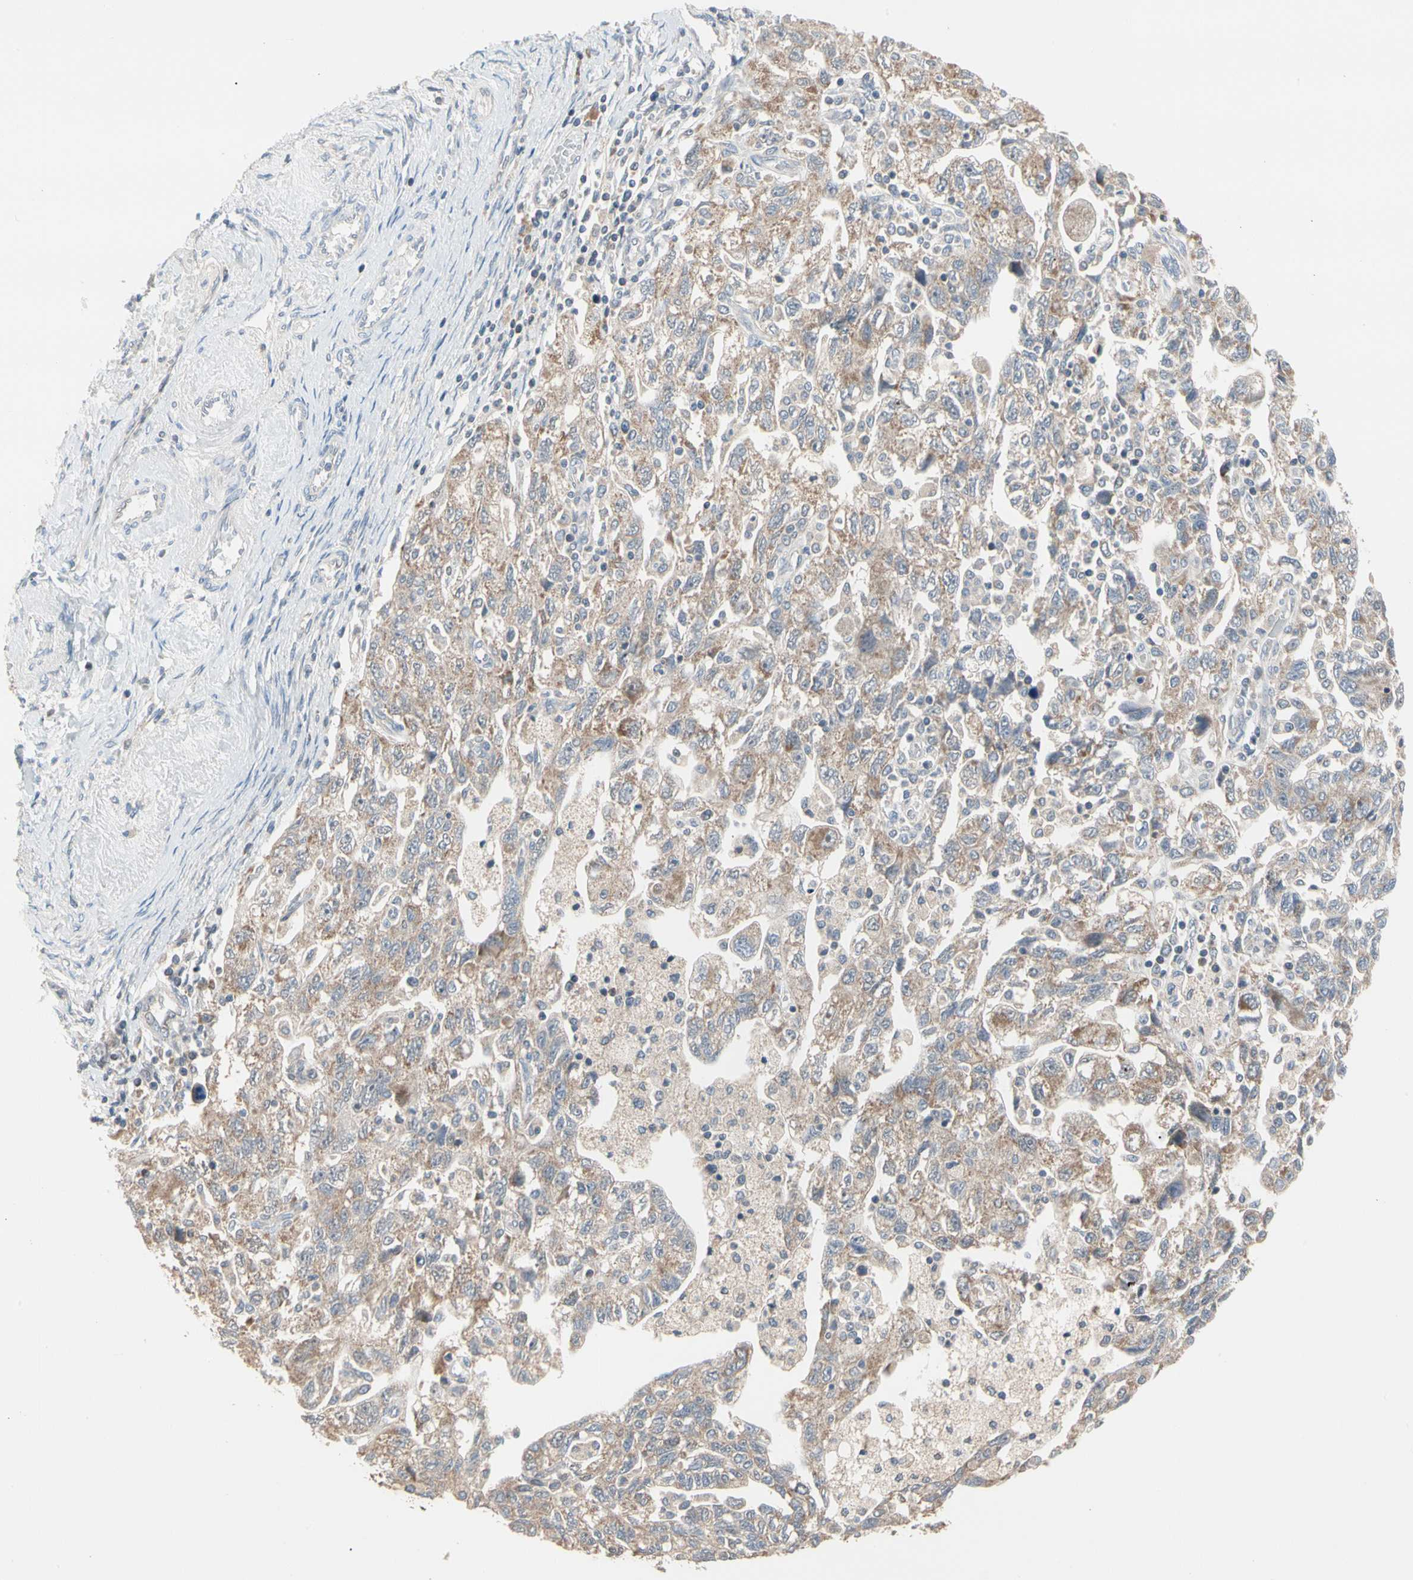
{"staining": {"intensity": "weak", "quantity": ">75%", "location": "cytoplasmic/membranous"}, "tissue": "ovarian cancer", "cell_type": "Tumor cells", "image_type": "cancer", "snomed": [{"axis": "morphology", "description": "Carcinoma, NOS"}, {"axis": "morphology", "description": "Cystadenocarcinoma, serous, NOS"}, {"axis": "topography", "description": "Ovary"}], "caption": "An image of human ovarian serous cystadenocarcinoma stained for a protein demonstrates weak cytoplasmic/membranous brown staining in tumor cells.", "gene": "MTHFS", "patient": {"sex": "female", "age": 69}}